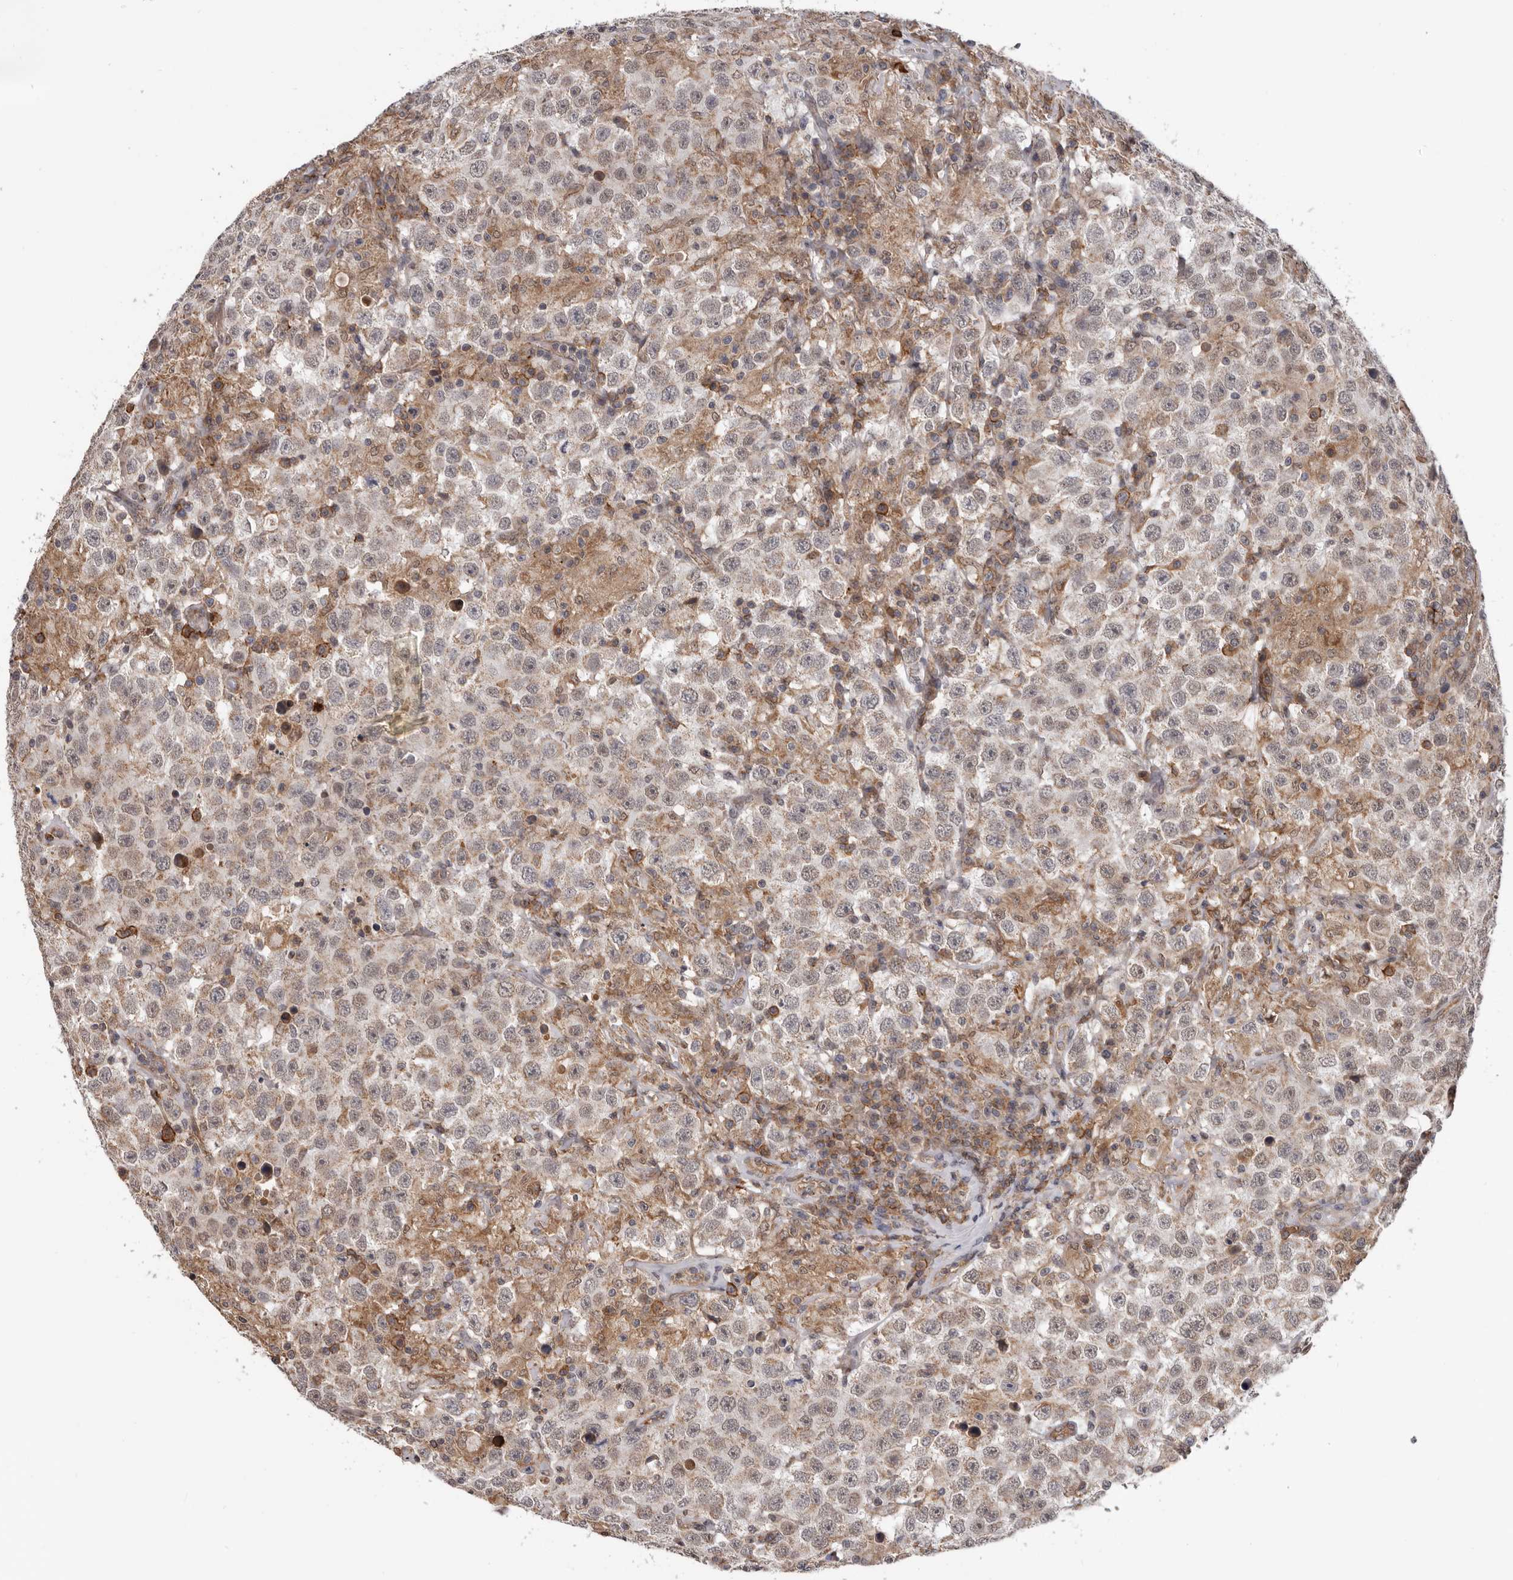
{"staining": {"intensity": "weak", "quantity": ">75%", "location": "cytoplasmic/membranous"}, "tissue": "testis cancer", "cell_type": "Tumor cells", "image_type": "cancer", "snomed": [{"axis": "morphology", "description": "Seminoma, NOS"}, {"axis": "topography", "description": "Testis"}], "caption": "A high-resolution image shows IHC staining of testis cancer (seminoma), which shows weak cytoplasmic/membranous expression in about >75% of tumor cells.", "gene": "MOGAT2", "patient": {"sex": "male", "age": 41}}